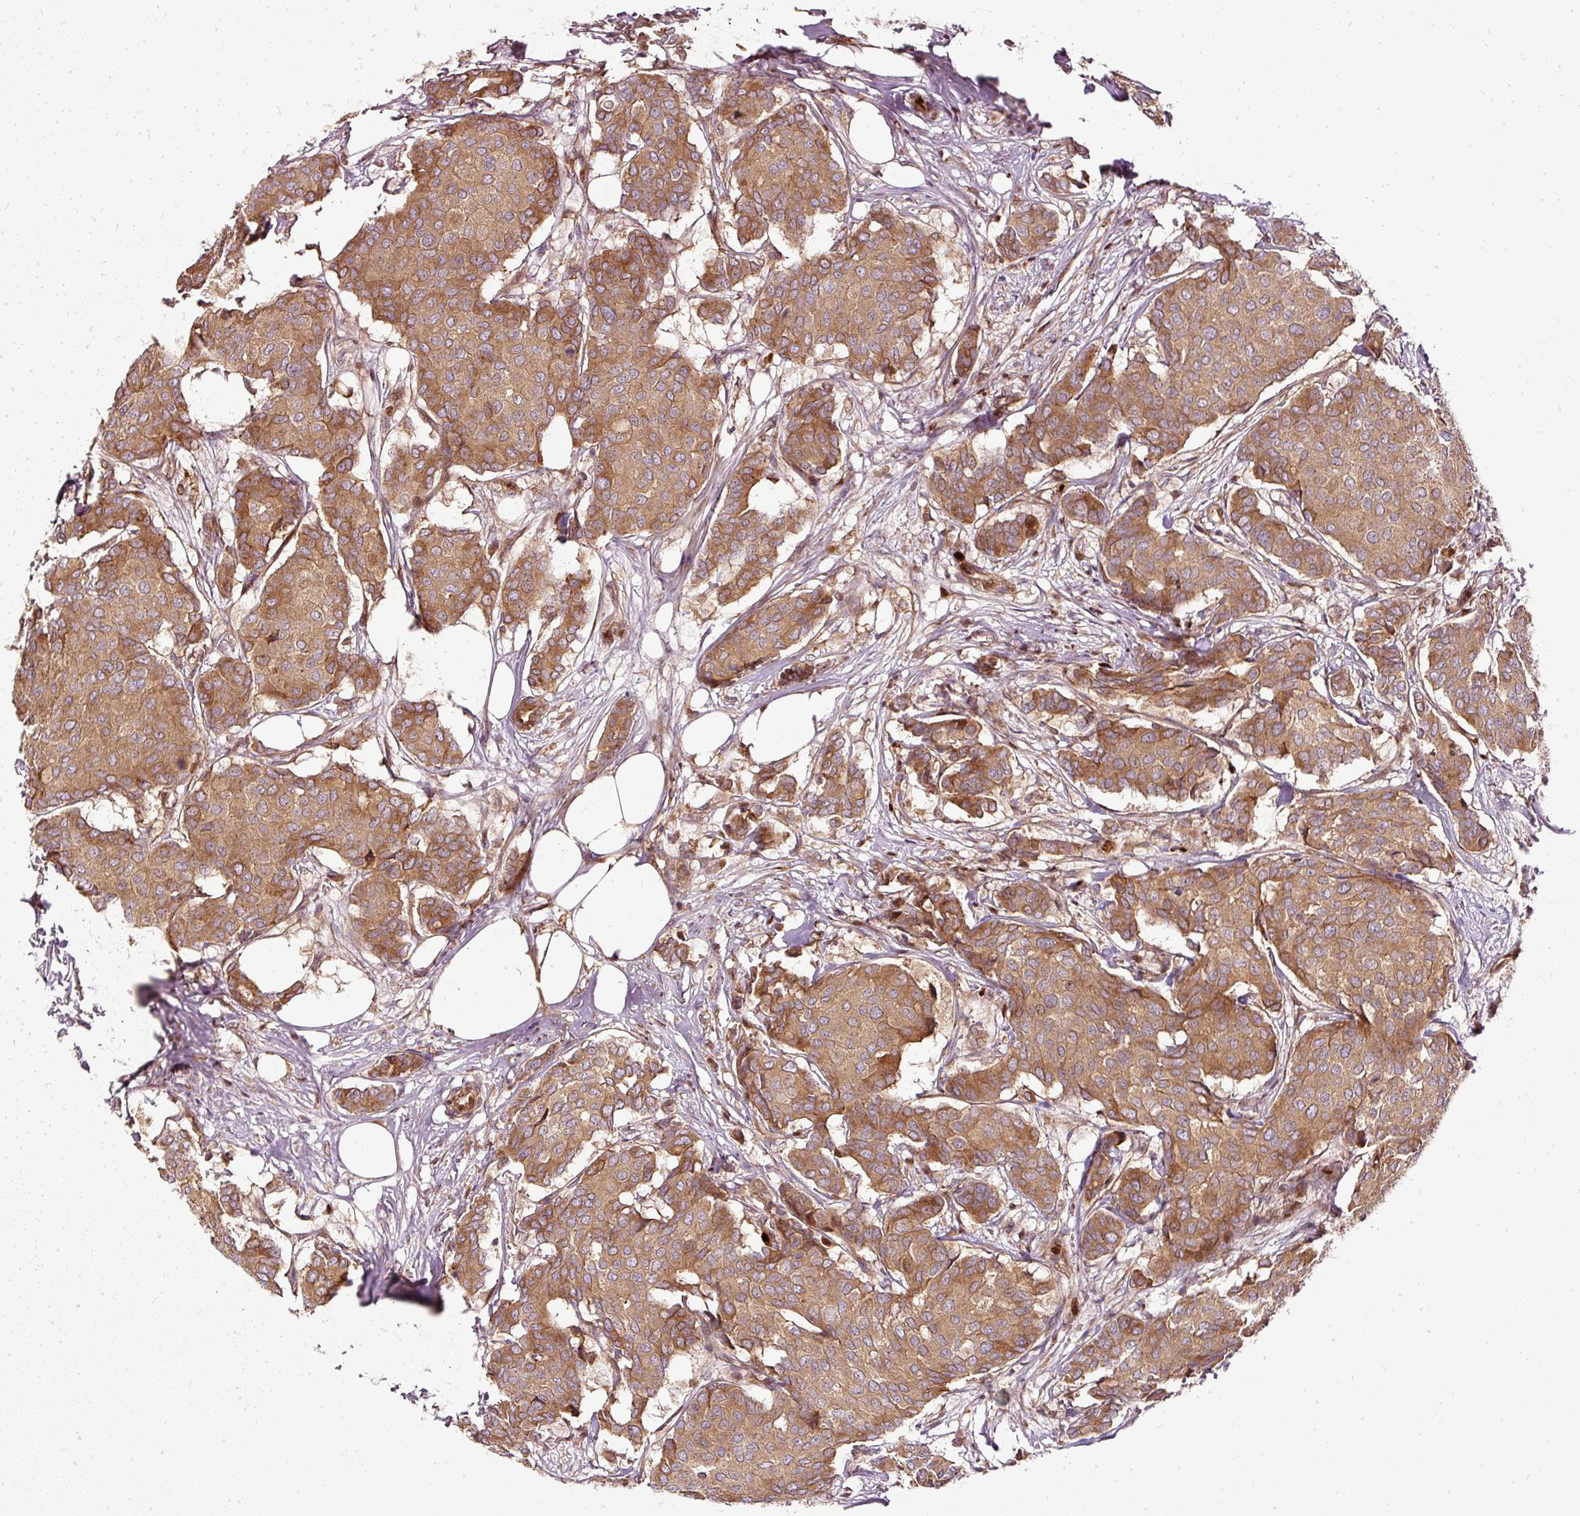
{"staining": {"intensity": "strong", "quantity": ">75%", "location": "cytoplasmic/membranous"}, "tissue": "breast cancer", "cell_type": "Tumor cells", "image_type": "cancer", "snomed": [{"axis": "morphology", "description": "Duct carcinoma"}, {"axis": "topography", "description": "Breast"}], "caption": "Immunohistochemistry (DAB) staining of human breast cancer shows strong cytoplasmic/membranous protein expression in approximately >75% of tumor cells.", "gene": "NAPA", "patient": {"sex": "female", "age": 75}}